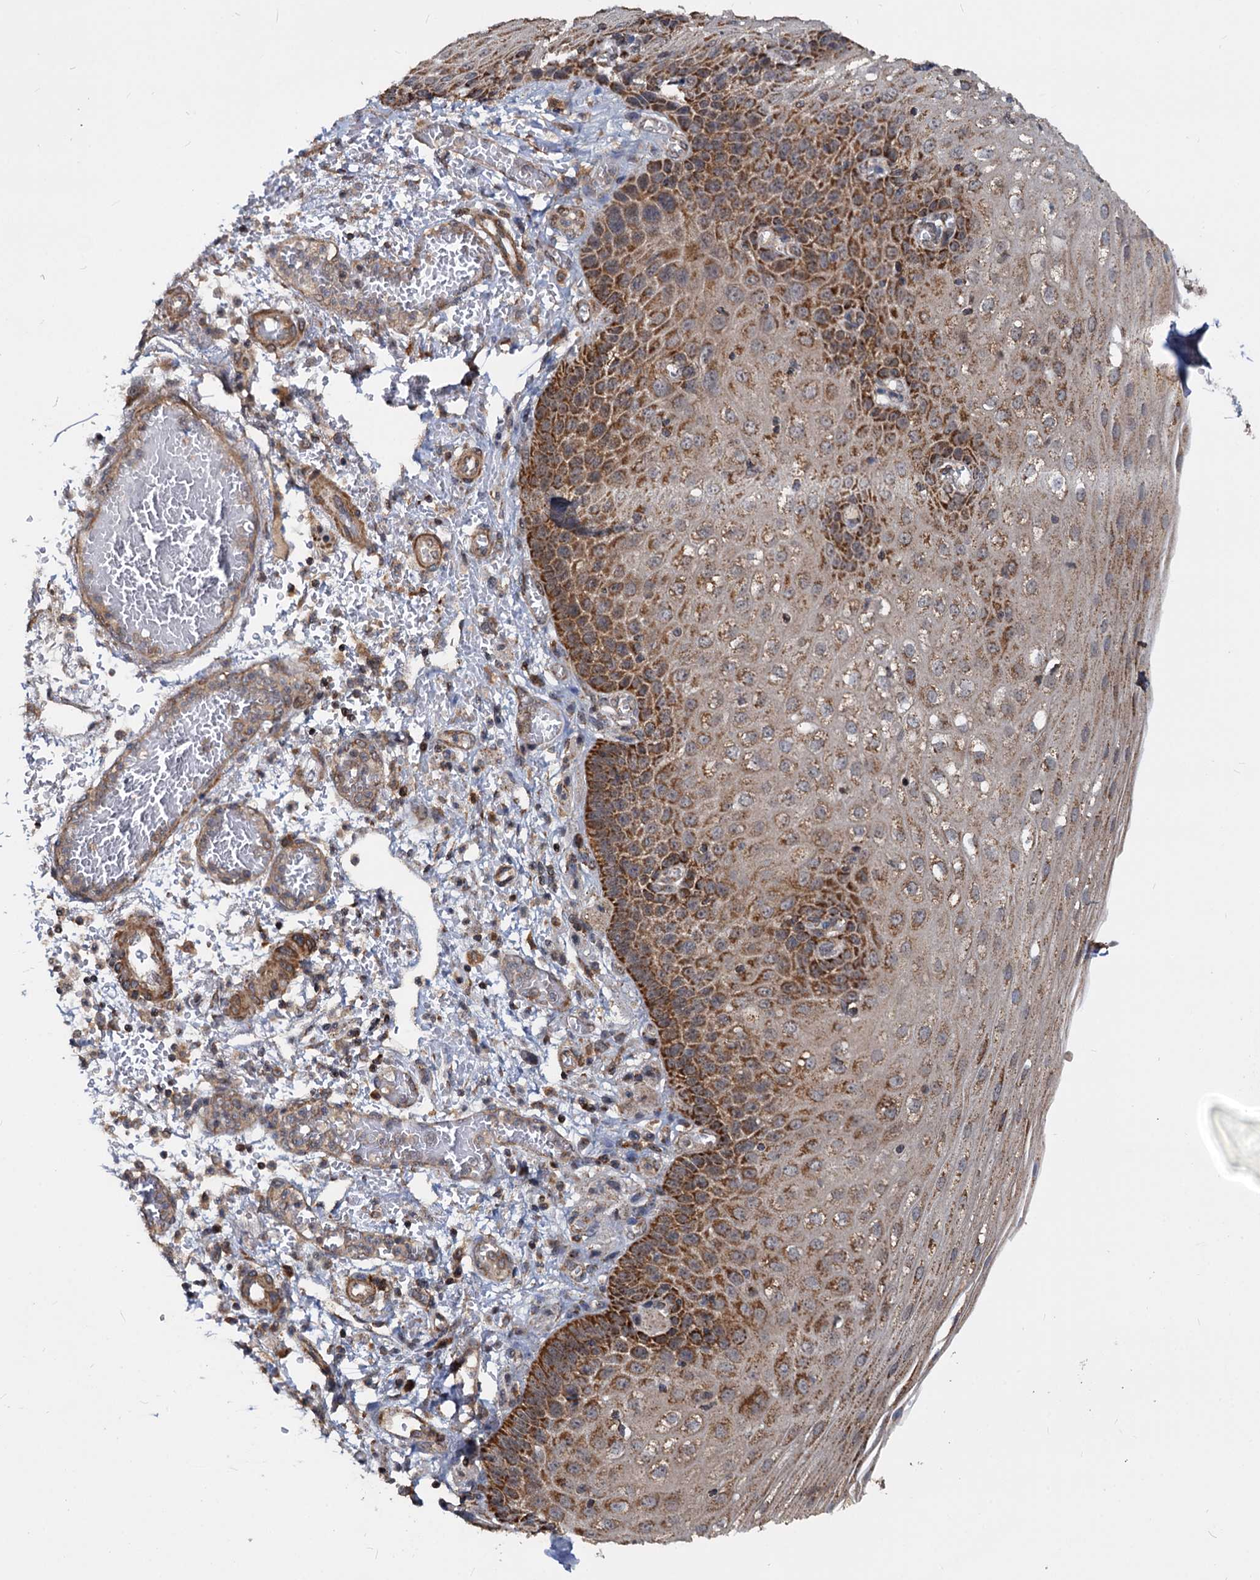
{"staining": {"intensity": "strong", "quantity": ">75%", "location": "cytoplasmic/membranous"}, "tissue": "esophagus", "cell_type": "Squamous epithelial cells", "image_type": "normal", "snomed": [{"axis": "morphology", "description": "Normal tissue, NOS"}, {"axis": "topography", "description": "Esophagus"}], "caption": "About >75% of squamous epithelial cells in unremarkable human esophagus demonstrate strong cytoplasmic/membranous protein expression as visualized by brown immunohistochemical staining.", "gene": "CEP76", "patient": {"sex": "male", "age": 81}}